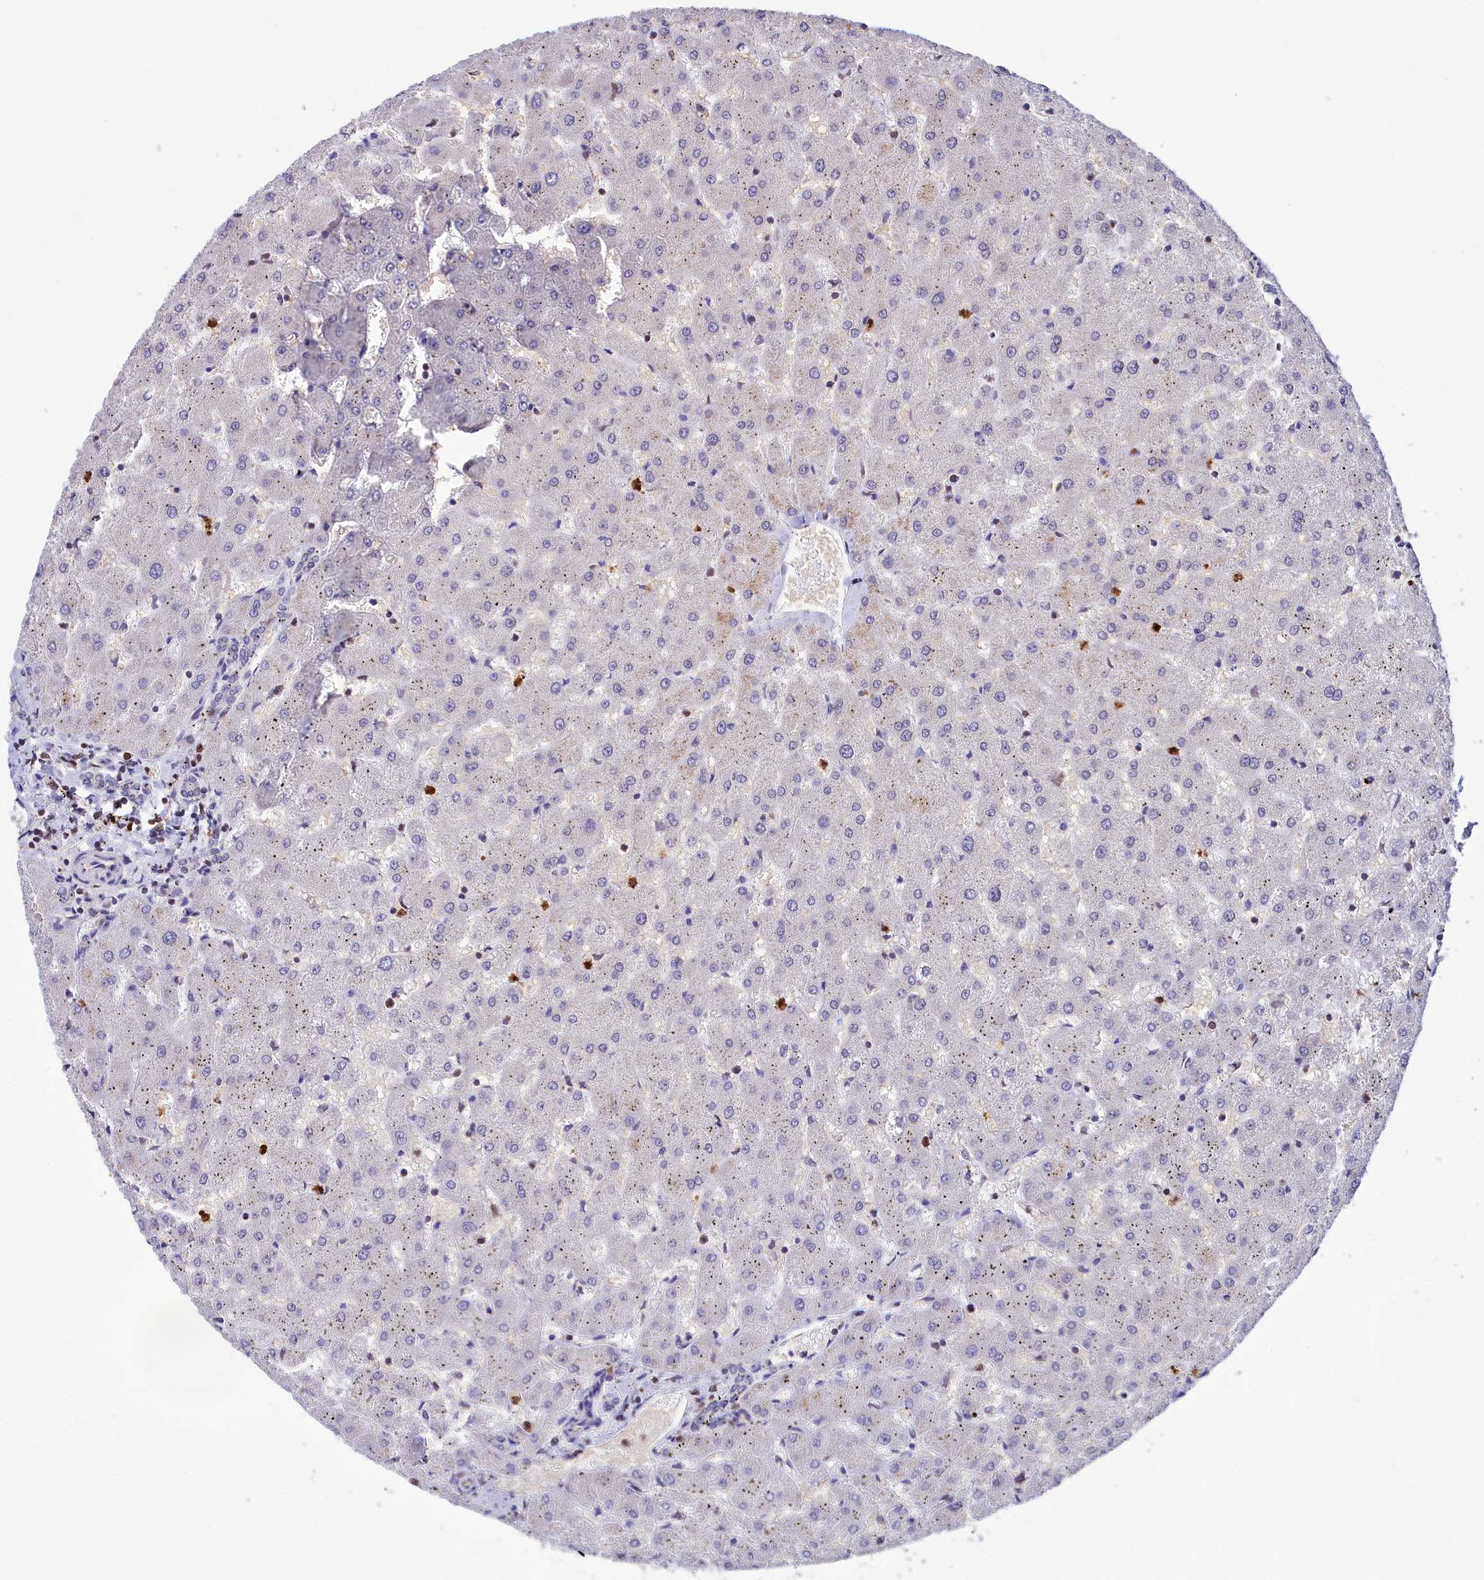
{"staining": {"intensity": "negative", "quantity": "none", "location": "none"}, "tissue": "liver", "cell_type": "Cholangiocytes", "image_type": "normal", "snomed": [{"axis": "morphology", "description": "Normal tissue, NOS"}, {"axis": "topography", "description": "Liver"}], "caption": "An immunohistochemistry (IHC) micrograph of benign liver is shown. There is no staining in cholangiocytes of liver. (Immunohistochemistry (ihc), brightfield microscopy, high magnification).", "gene": "PKHD1L1", "patient": {"sex": "female", "age": 63}}